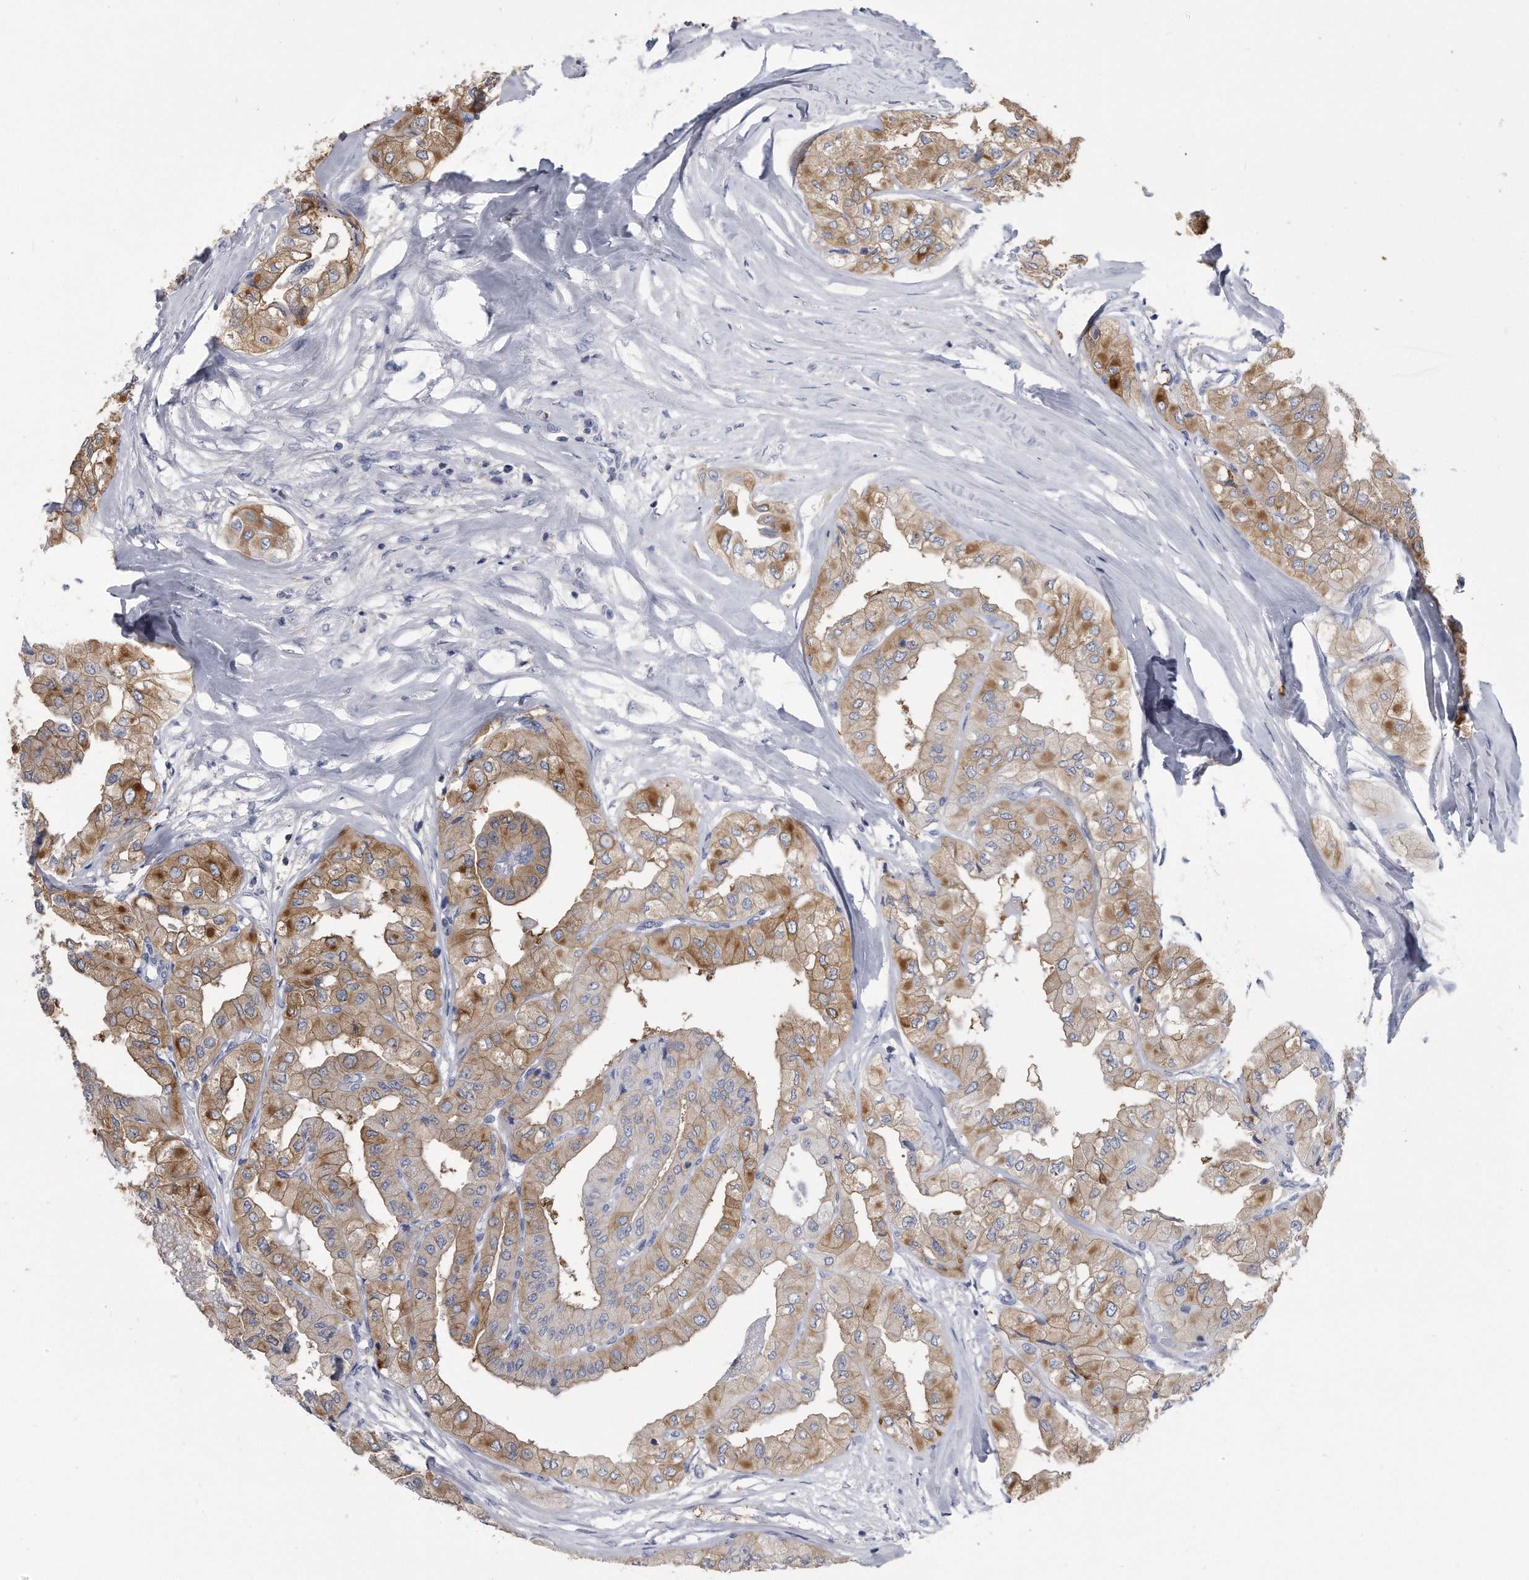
{"staining": {"intensity": "moderate", "quantity": ">75%", "location": "cytoplasmic/membranous"}, "tissue": "thyroid cancer", "cell_type": "Tumor cells", "image_type": "cancer", "snomed": [{"axis": "morphology", "description": "Papillary adenocarcinoma, NOS"}, {"axis": "topography", "description": "Thyroid gland"}], "caption": "Thyroid cancer stained with immunohistochemistry (IHC) demonstrates moderate cytoplasmic/membranous staining in about >75% of tumor cells.", "gene": "PYGB", "patient": {"sex": "female", "age": 59}}